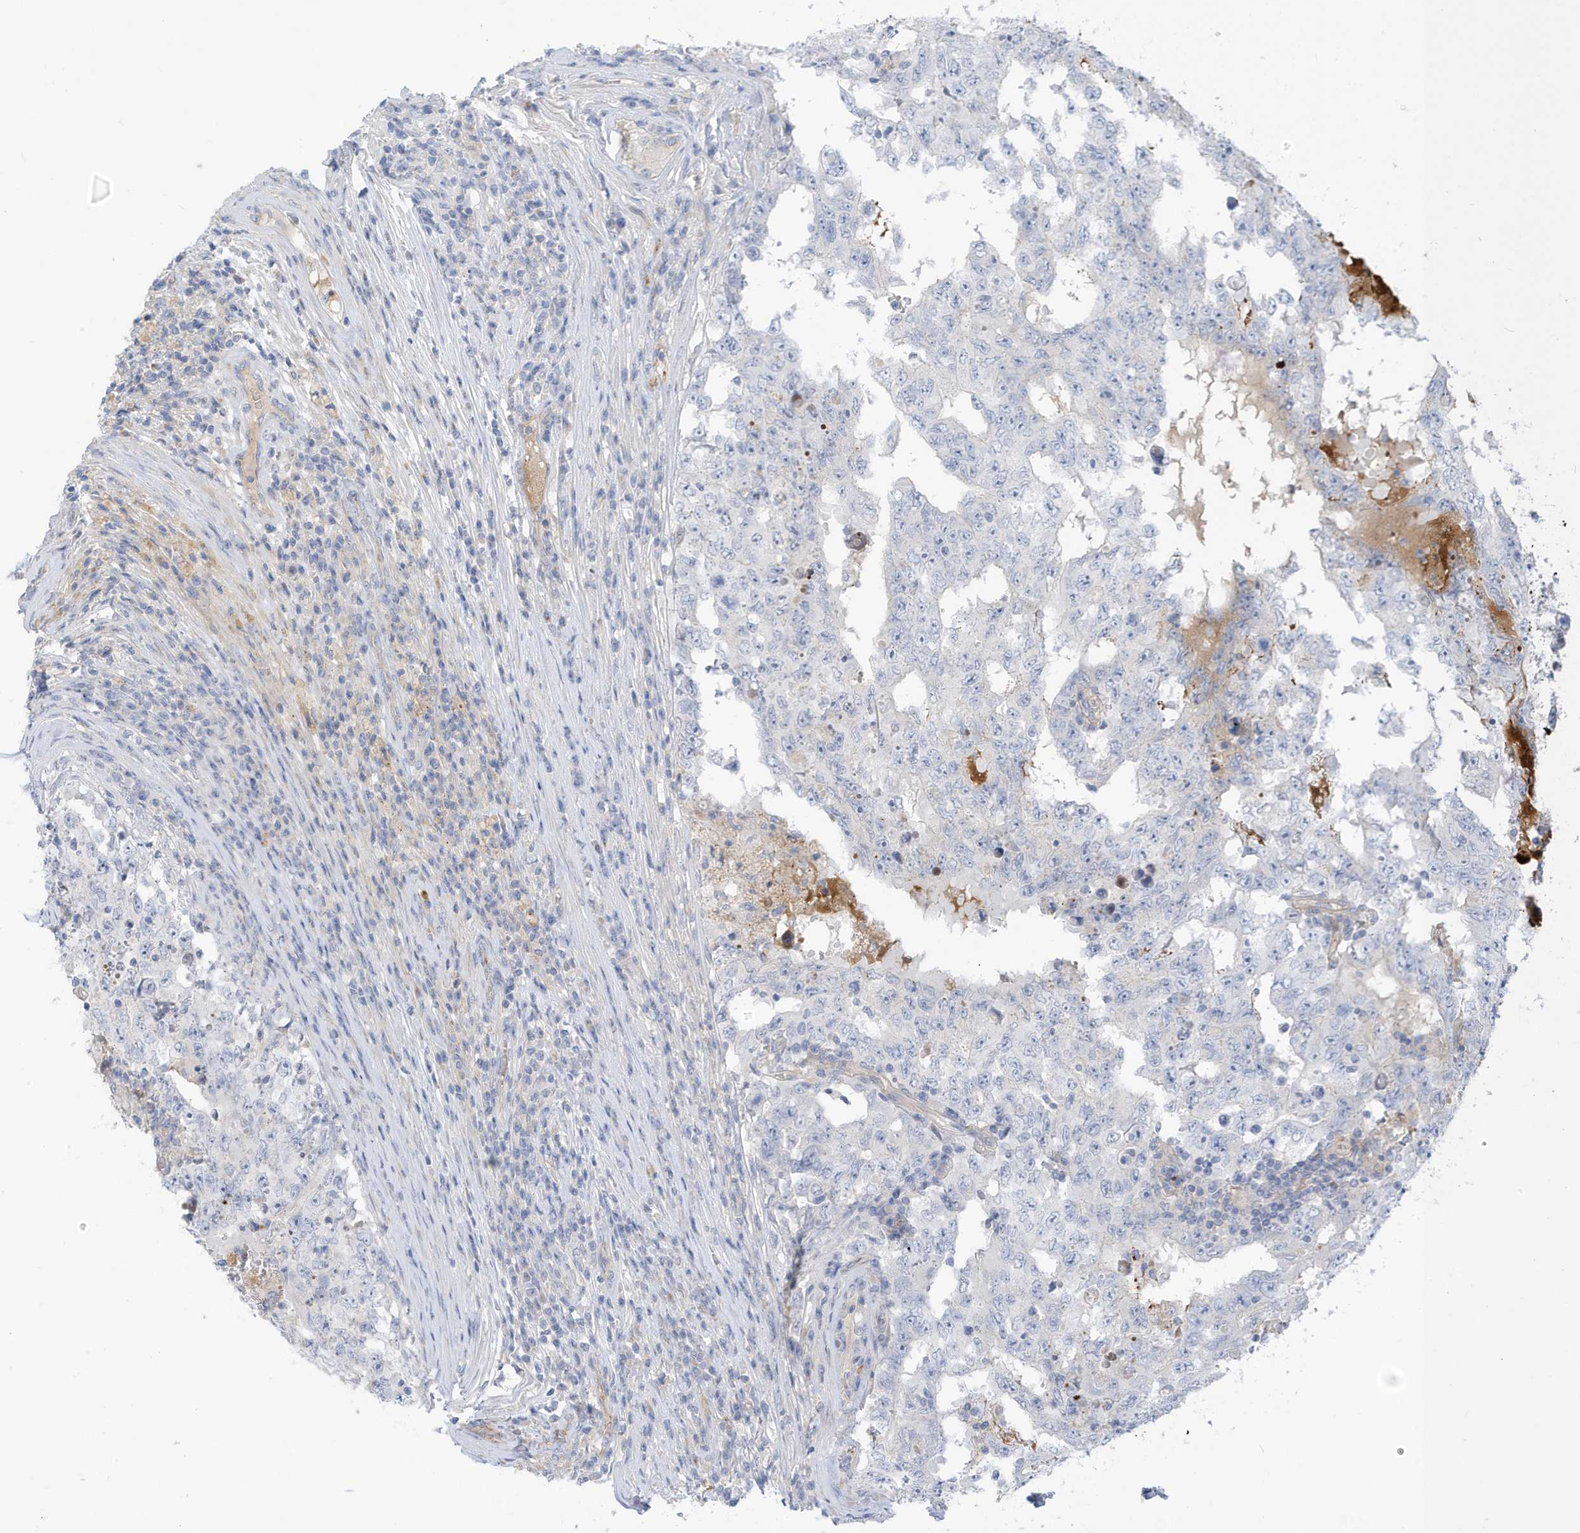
{"staining": {"intensity": "negative", "quantity": "none", "location": "none"}, "tissue": "testis cancer", "cell_type": "Tumor cells", "image_type": "cancer", "snomed": [{"axis": "morphology", "description": "Carcinoma, Embryonal, NOS"}, {"axis": "topography", "description": "Testis"}], "caption": "DAB (3,3'-diaminobenzidine) immunohistochemical staining of human embryonal carcinoma (testis) exhibits no significant expression in tumor cells.", "gene": "ATP13A5", "patient": {"sex": "male", "age": 26}}